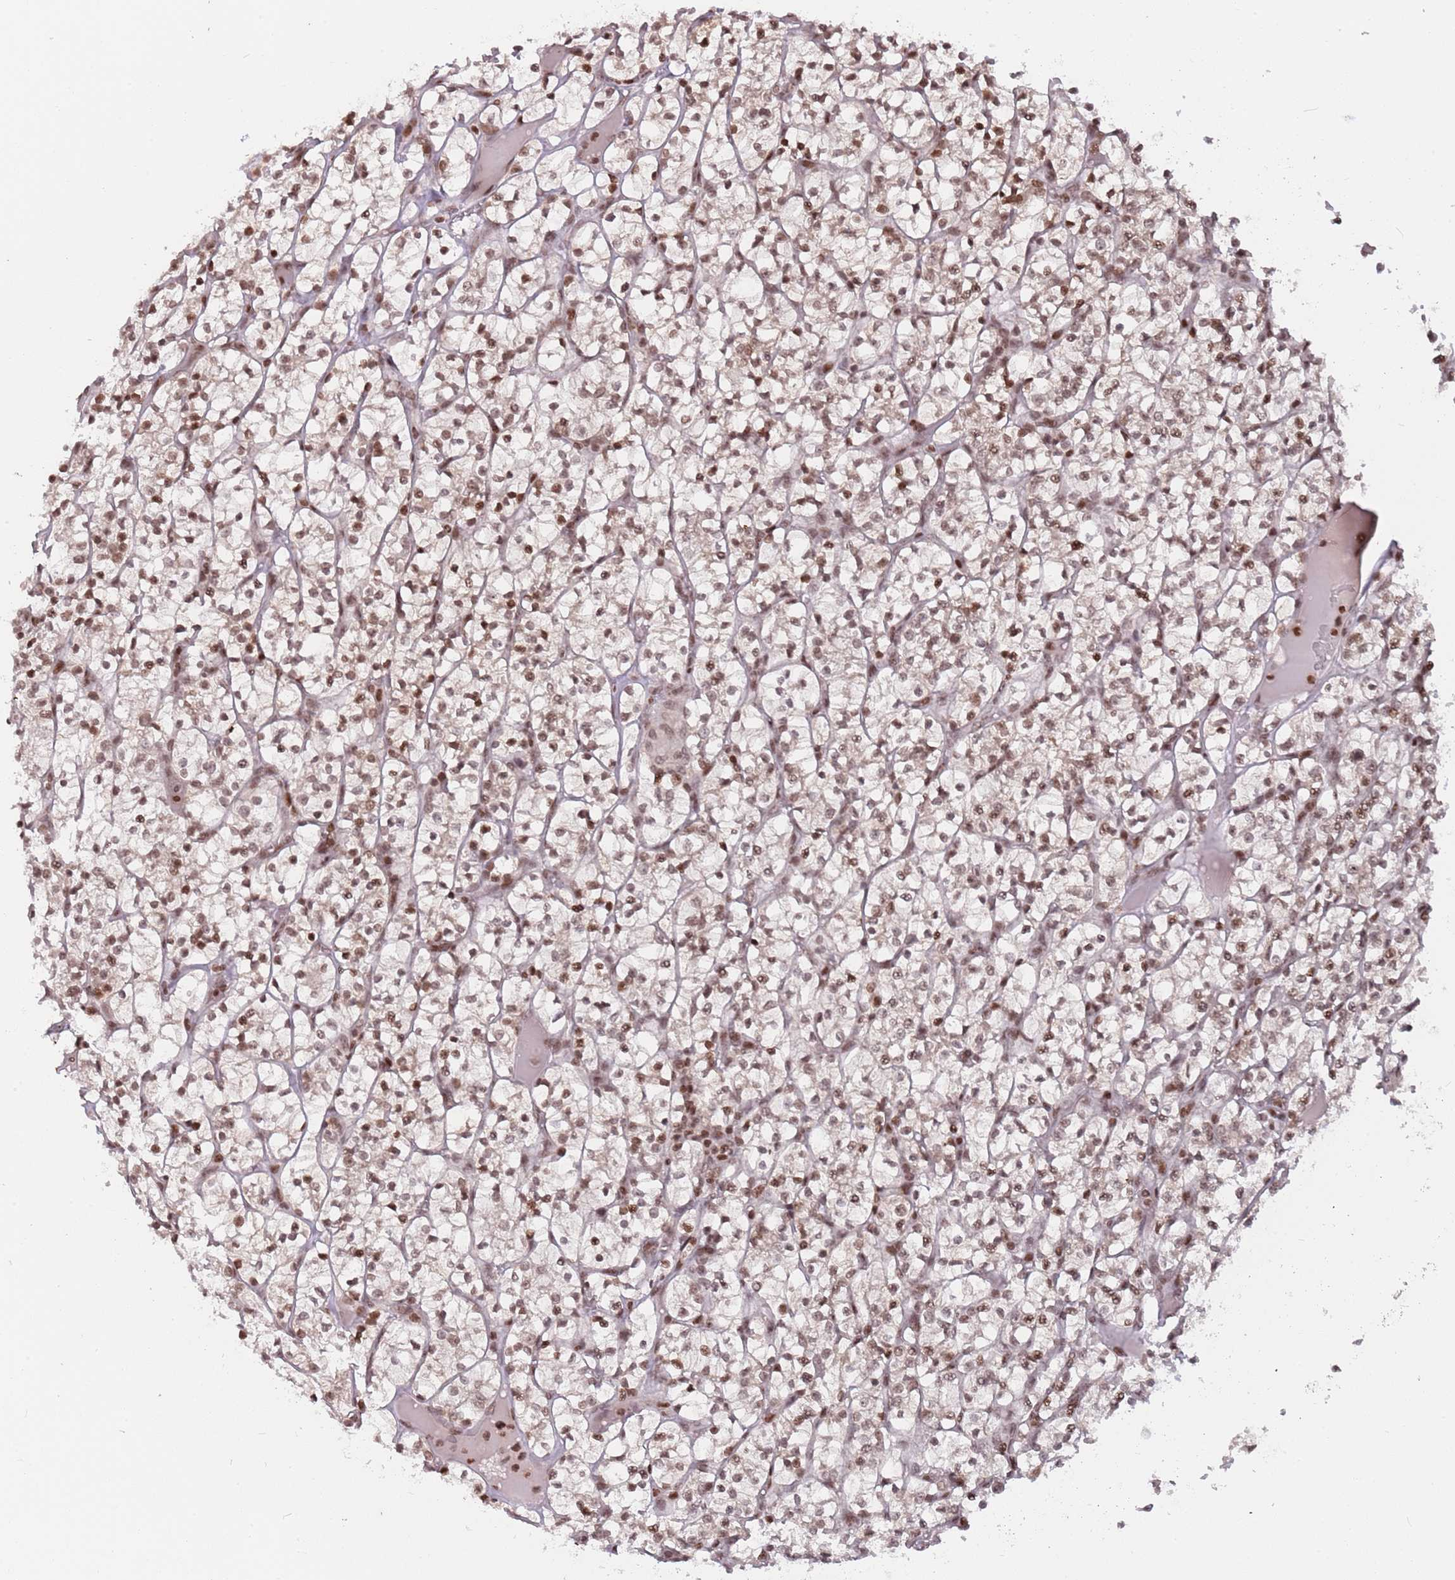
{"staining": {"intensity": "moderate", "quantity": ">75%", "location": "nuclear"}, "tissue": "renal cancer", "cell_type": "Tumor cells", "image_type": "cancer", "snomed": [{"axis": "morphology", "description": "Adenocarcinoma, NOS"}, {"axis": "topography", "description": "Kidney"}], "caption": "The histopathology image displays staining of renal cancer (adenocarcinoma), revealing moderate nuclear protein positivity (brown color) within tumor cells.", "gene": "SH3RF3", "patient": {"sex": "female", "age": 64}}